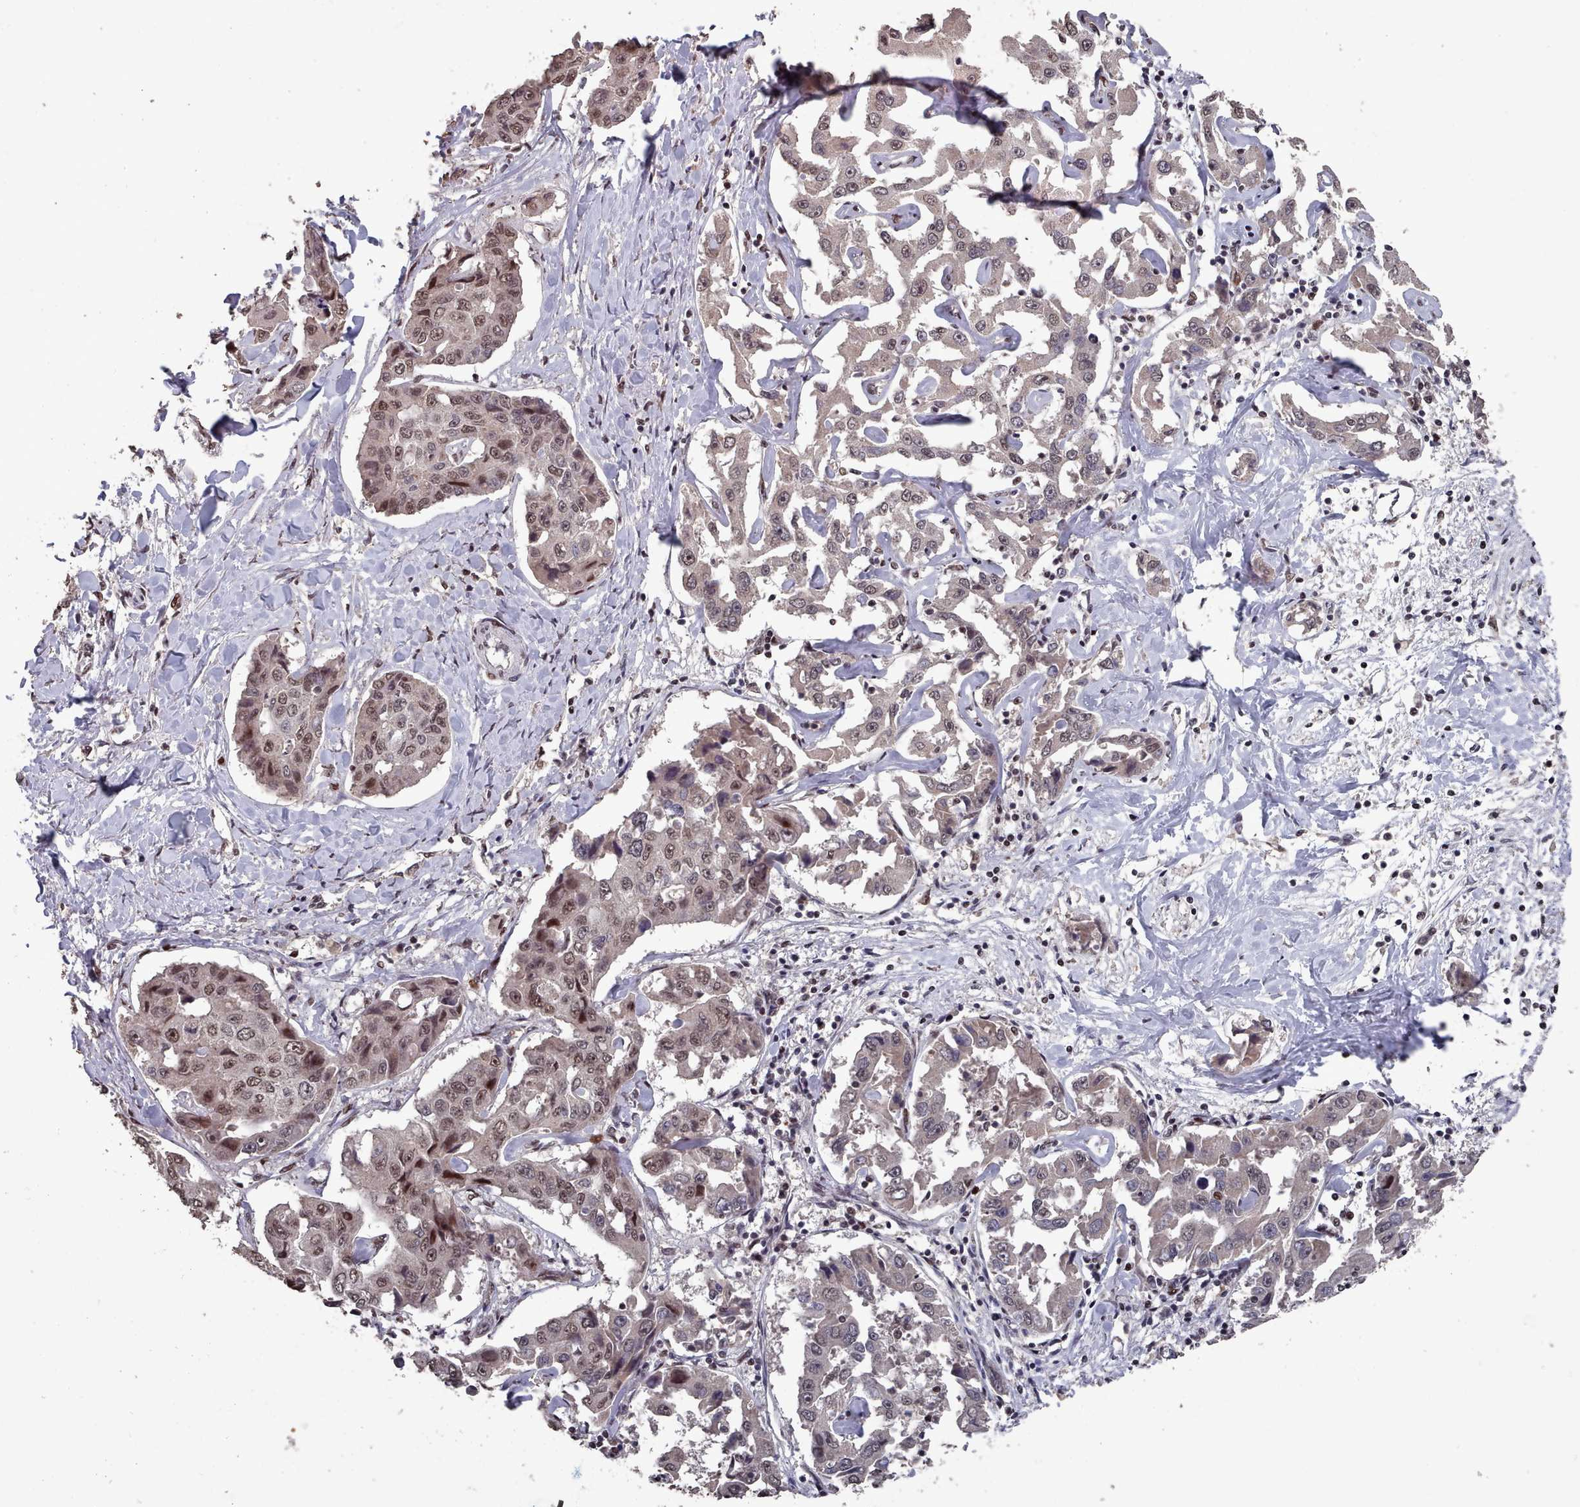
{"staining": {"intensity": "moderate", "quantity": "25%-75%", "location": "nuclear"}, "tissue": "liver cancer", "cell_type": "Tumor cells", "image_type": "cancer", "snomed": [{"axis": "morphology", "description": "Cholangiocarcinoma"}, {"axis": "topography", "description": "Liver"}], "caption": "Immunohistochemical staining of liver cancer (cholangiocarcinoma) demonstrates moderate nuclear protein staining in approximately 25%-75% of tumor cells. Immunohistochemistry (ihc) stains the protein of interest in brown and the nuclei are stained blue.", "gene": "PNRC2", "patient": {"sex": "male", "age": 59}}